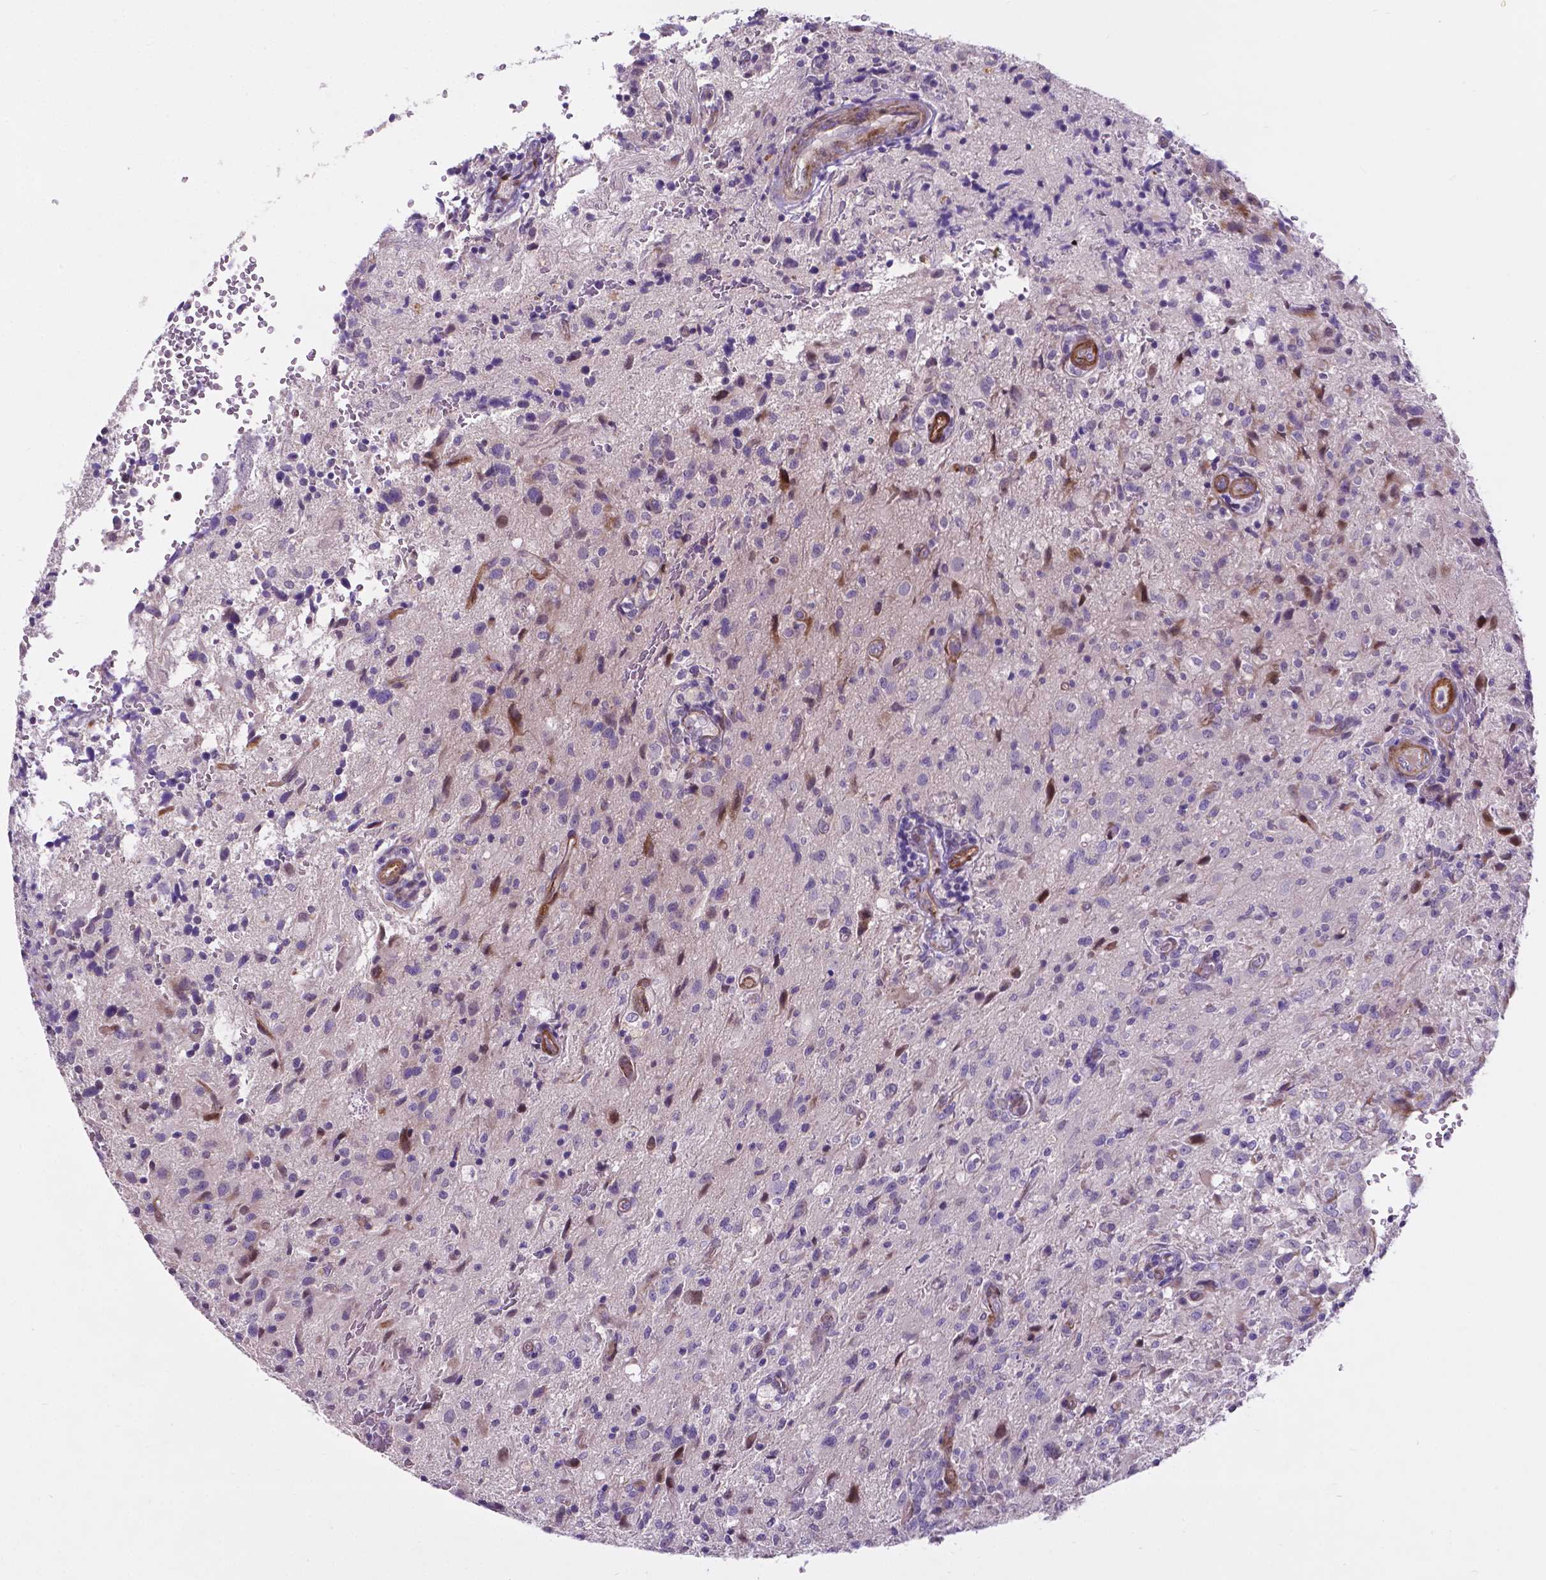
{"staining": {"intensity": "negative", "quantity": "none", "location": "none"}, "tissue": "glioma", "cell_type": "Tumor cells", "image_type": "cancer", "snomed": [{"axis": "morphology", "description": "Glioma, malignant, High grade"}, {"axis": "topography", "description": "Brain"}], "caption": "This is a photomicrograph of immunohistochemistry staining of malignant high-grade glioma, which shows no staining in tumor cells.", "gene": "PFKFB4", "patient": {"sex": "male", "age": 68}}